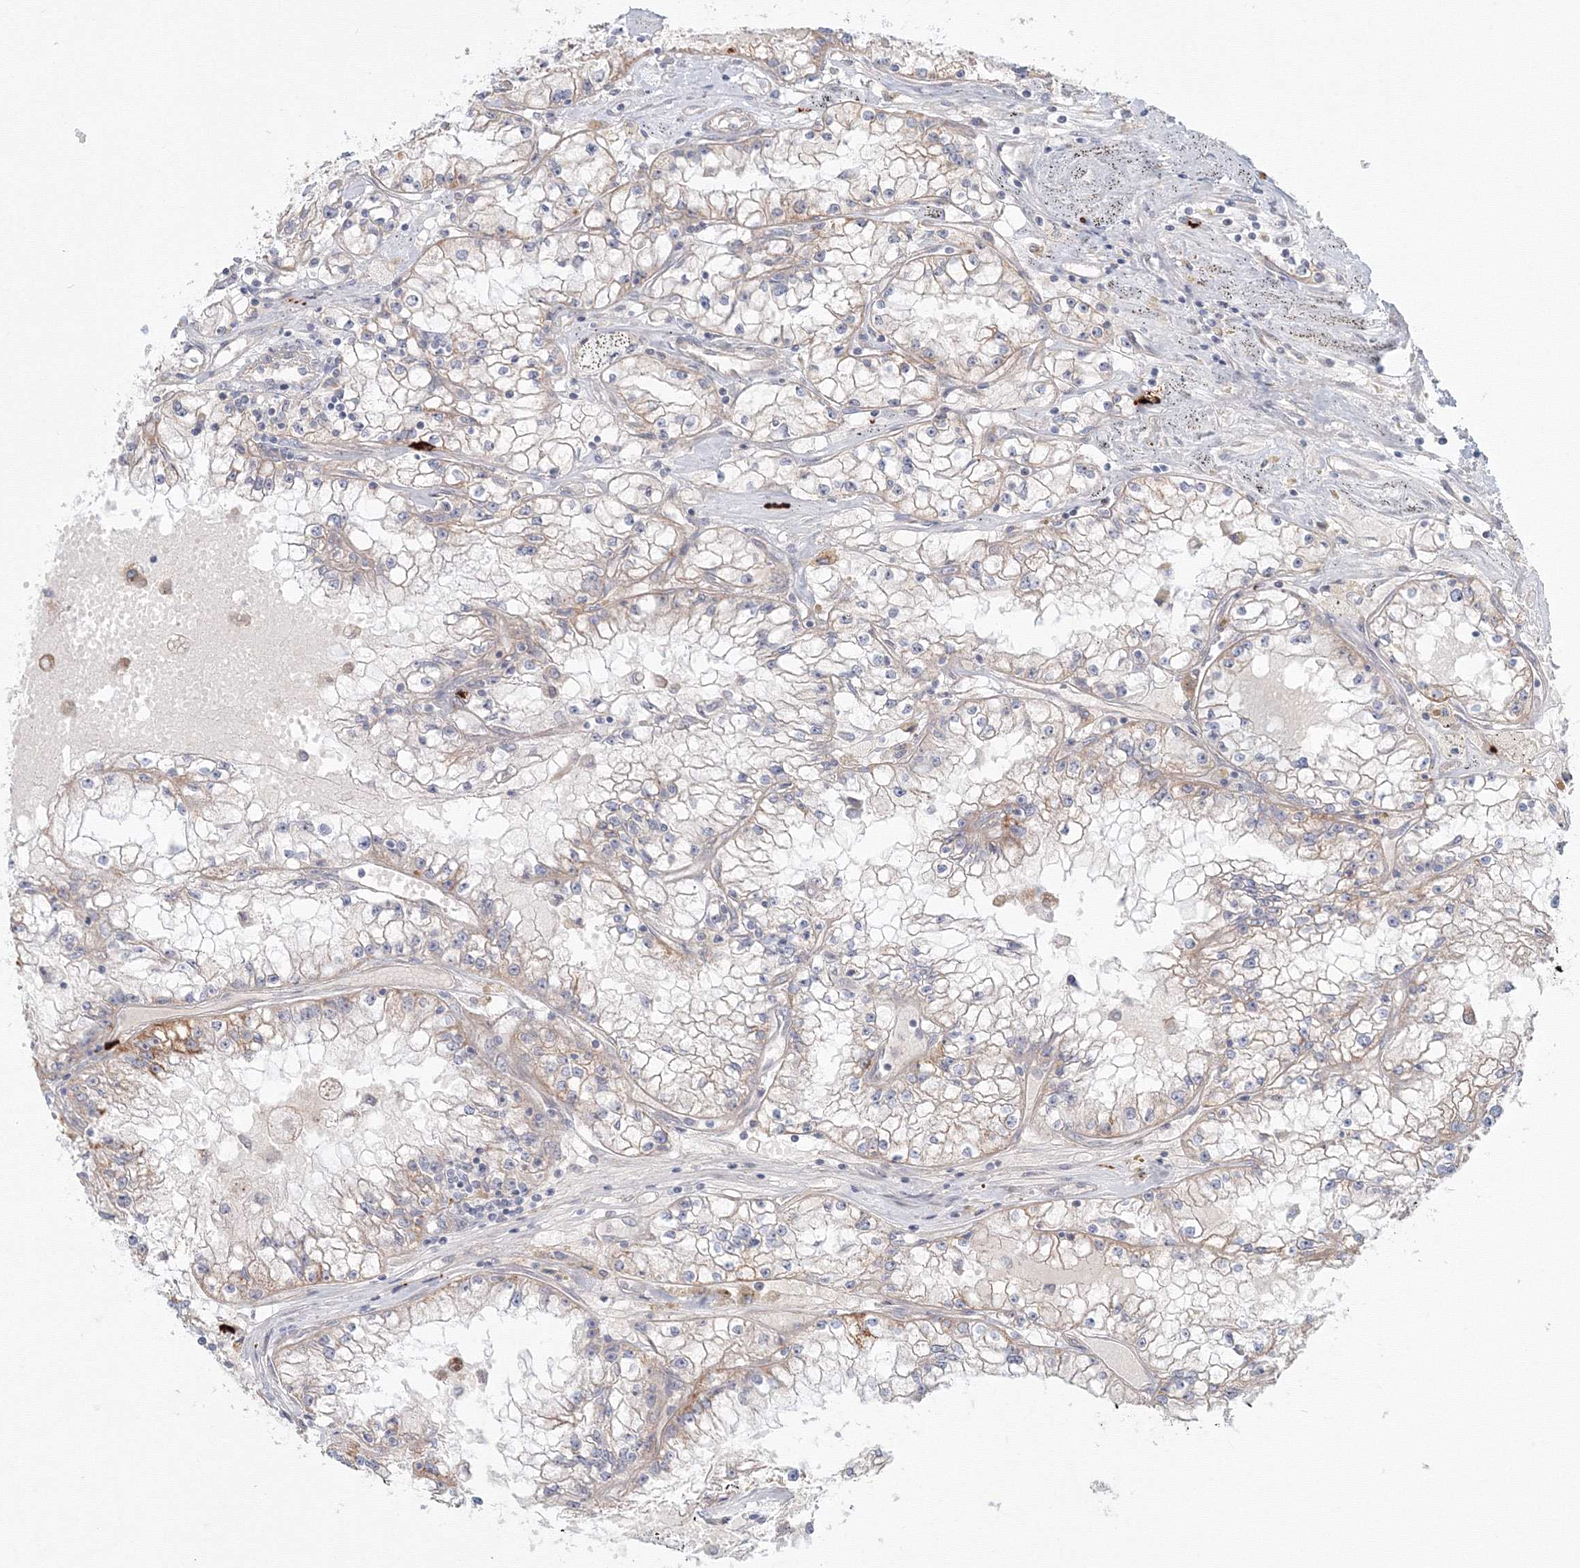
{"staining": {"intensity": "weak", "quantity": "25%-75%", "location": "cytoplasmic/membranous"}, "tissue": "renal cancer", "cell_type": "Tumor cells", "image_type": "cancer", "snomed": [{"axis": "morphology", "description": "Adenocarcinoma, NOS"}, {"axis": "topography", "description": "Kidney"}], "caption": "Tumor cells reveal low levels of weak cytoplasmic/membranous staining in approximately 25%-75% of cells in human adenocarcinoma (renal).", "gene": "SH3PXD2A", "patient": {"sex": "male", "age": 56}}